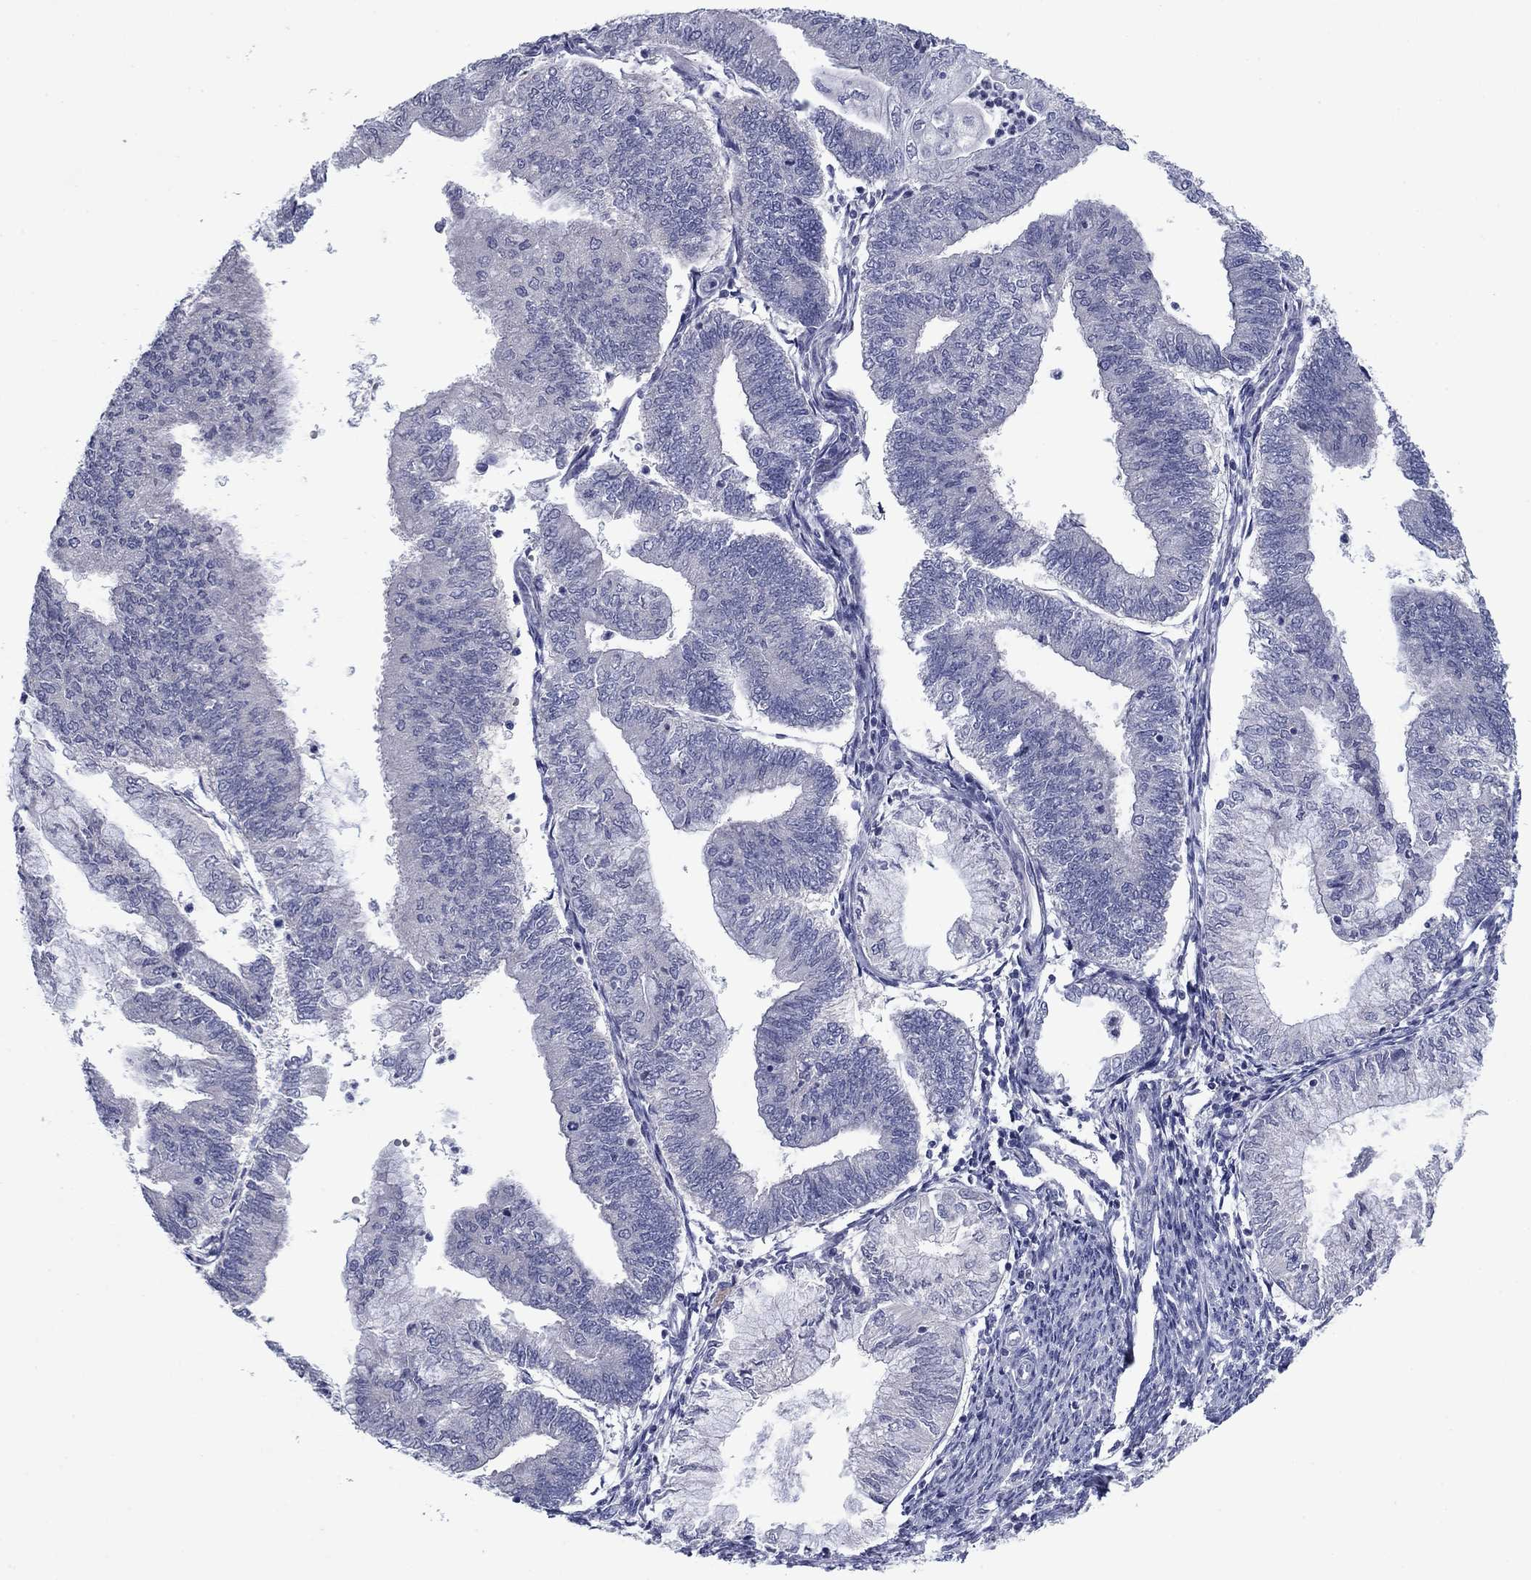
{"staining": {"intensity": "negative", "quantity": "none", "location": "none"}, "tissue": "endometrial cancer", "cell_type": "Tumor cells", "image_type": "cancer", "snomed": [{"axis": "morphology", "description": "Adenocarcinoma, NOS"}, {"axis": "topography", "description": "Endometrium"}], "caption": "Micrograph shows no protein staining in tumor cells of adenocarcinoma (endometrial) tissue.", "gene": "GRHPR", "patient": {"sex": "female", "age": 59}}